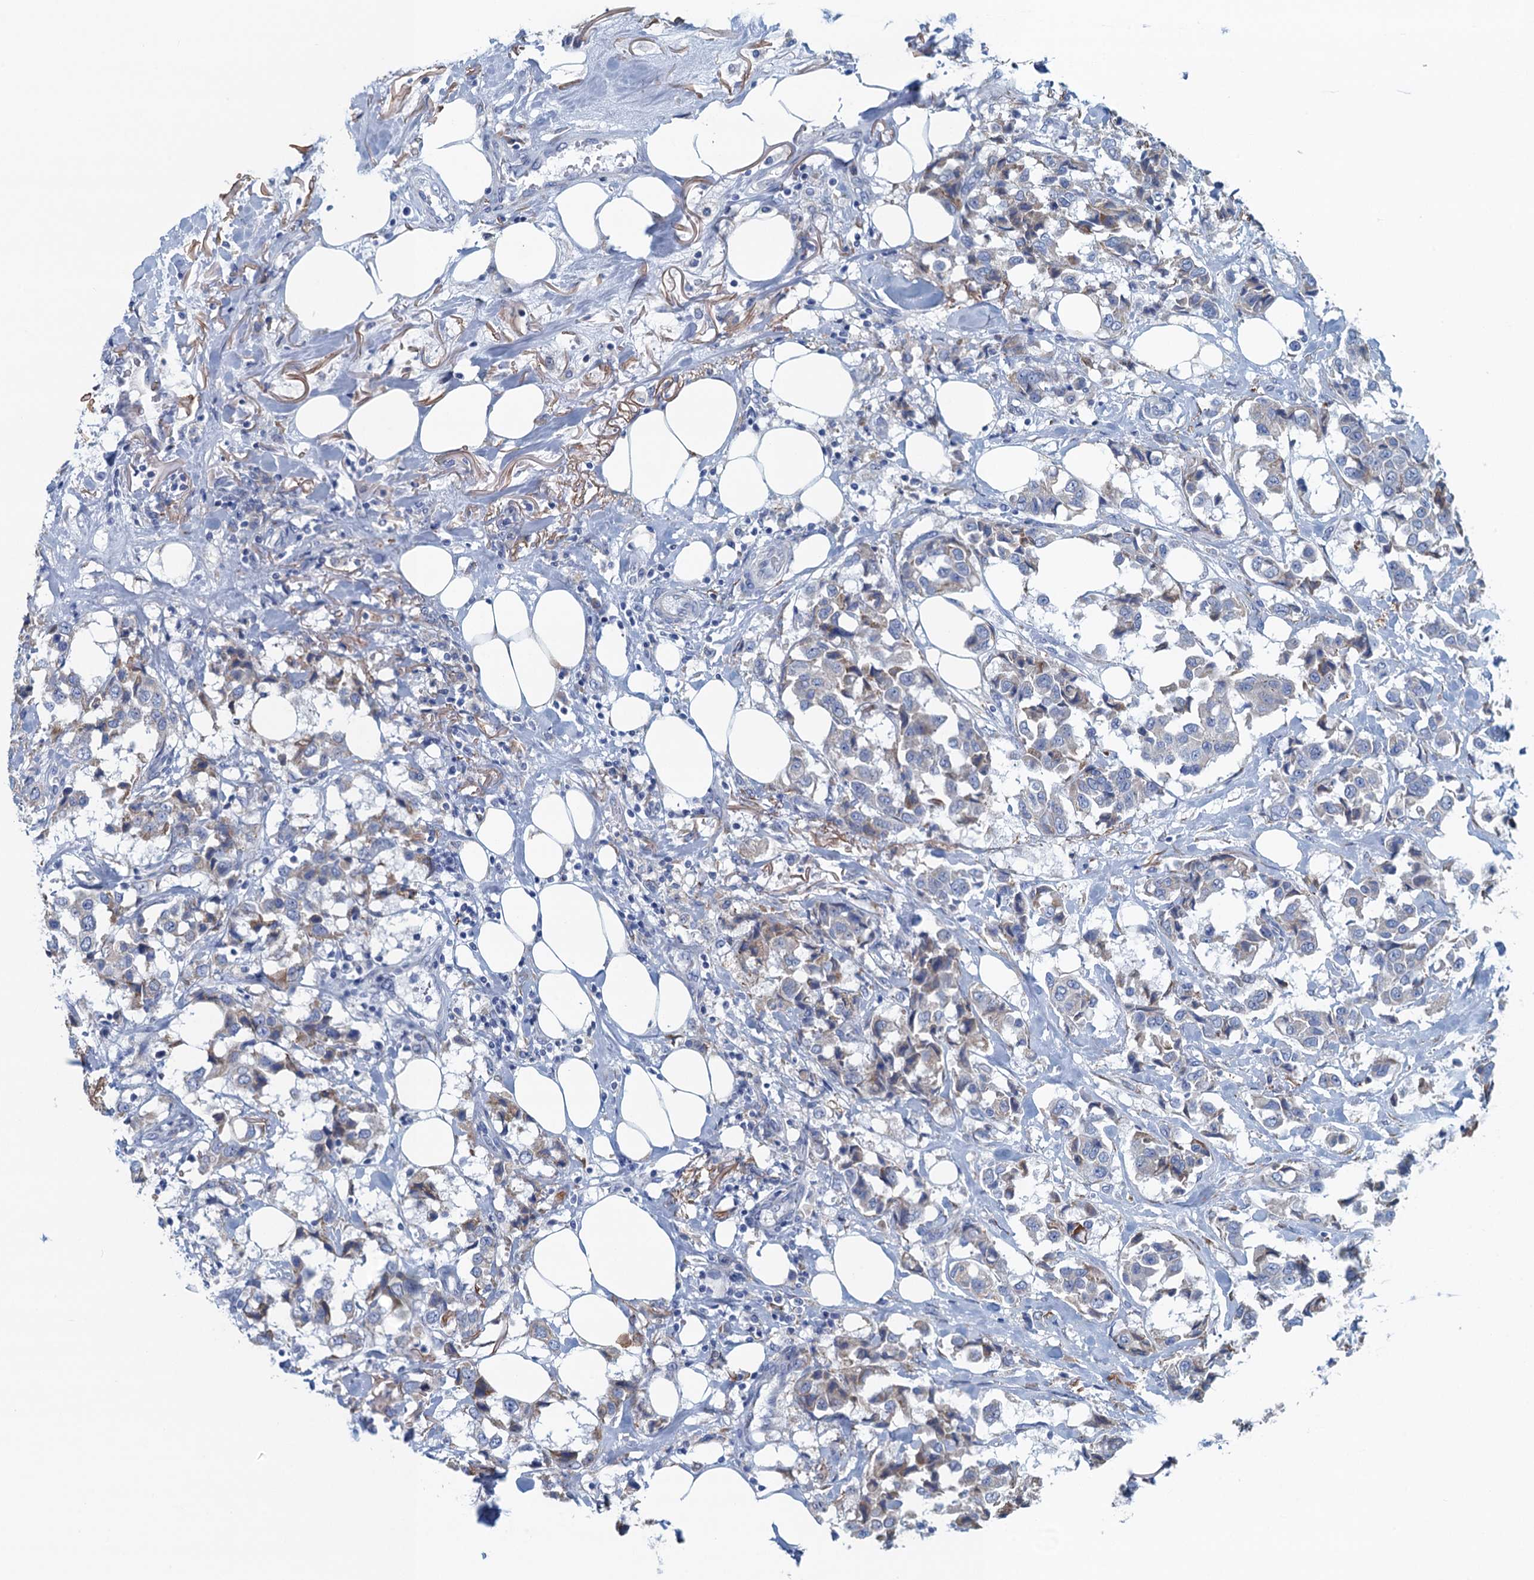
{"staining": {"intensity": "negative", "quantity": "none", "location": "none"}, "tissue": "breast cancer", "cell_type": "Tumor cells", "image_type": "cancer", "snomed": [{"axis": "morphology", "description": "Duct carcinoma"}, {"axis": "topography", "description": "Breast"}], "caption": "Protein analysis of breast cancer shows no significant staining in tumor cells.", "gene": "C10orf88", "patient": {"sex": "female", "age": 80}}